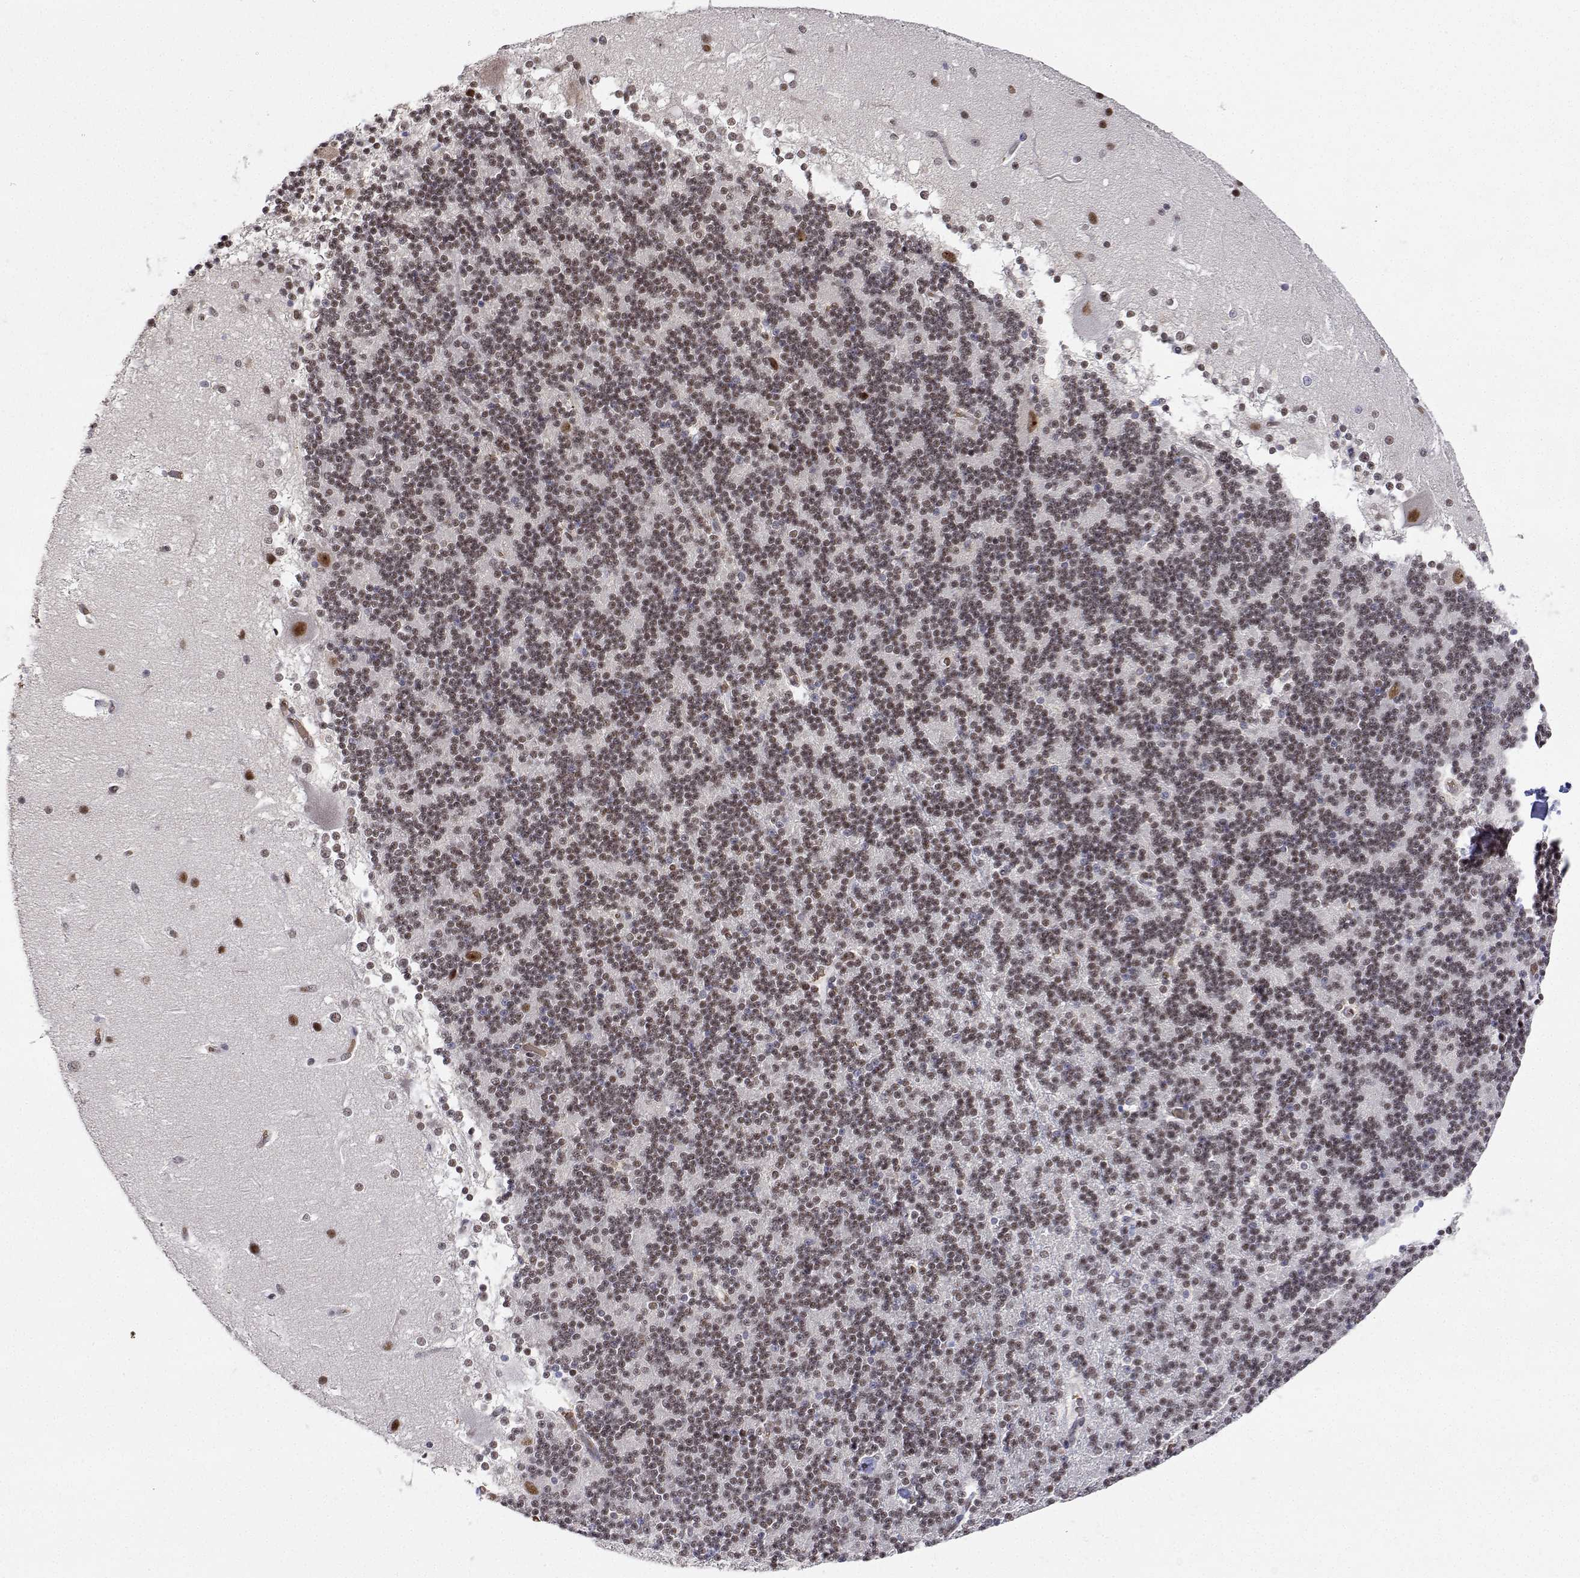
{"staining": {"intensity": "moderate", "quantity": "25%-75%", "location": "nuclear"}, "tissue": "cerebellum", "cell_type": "Cells in granular layer", "image_type": "normal", "snomed": [{"axis": "morphology", "description": "Normal tissue, NOS"}, {"axis": "topography", "description": "Cerebellum"}], "caption": "Immunohistochemical staining of normal human cerebellum shows 25%-75% levels of moderate nuclear protein expression in about 25%-75% of cells in granular layer.", "gene": "ADAR", "patient": {"sex": "female", "age": 19}}